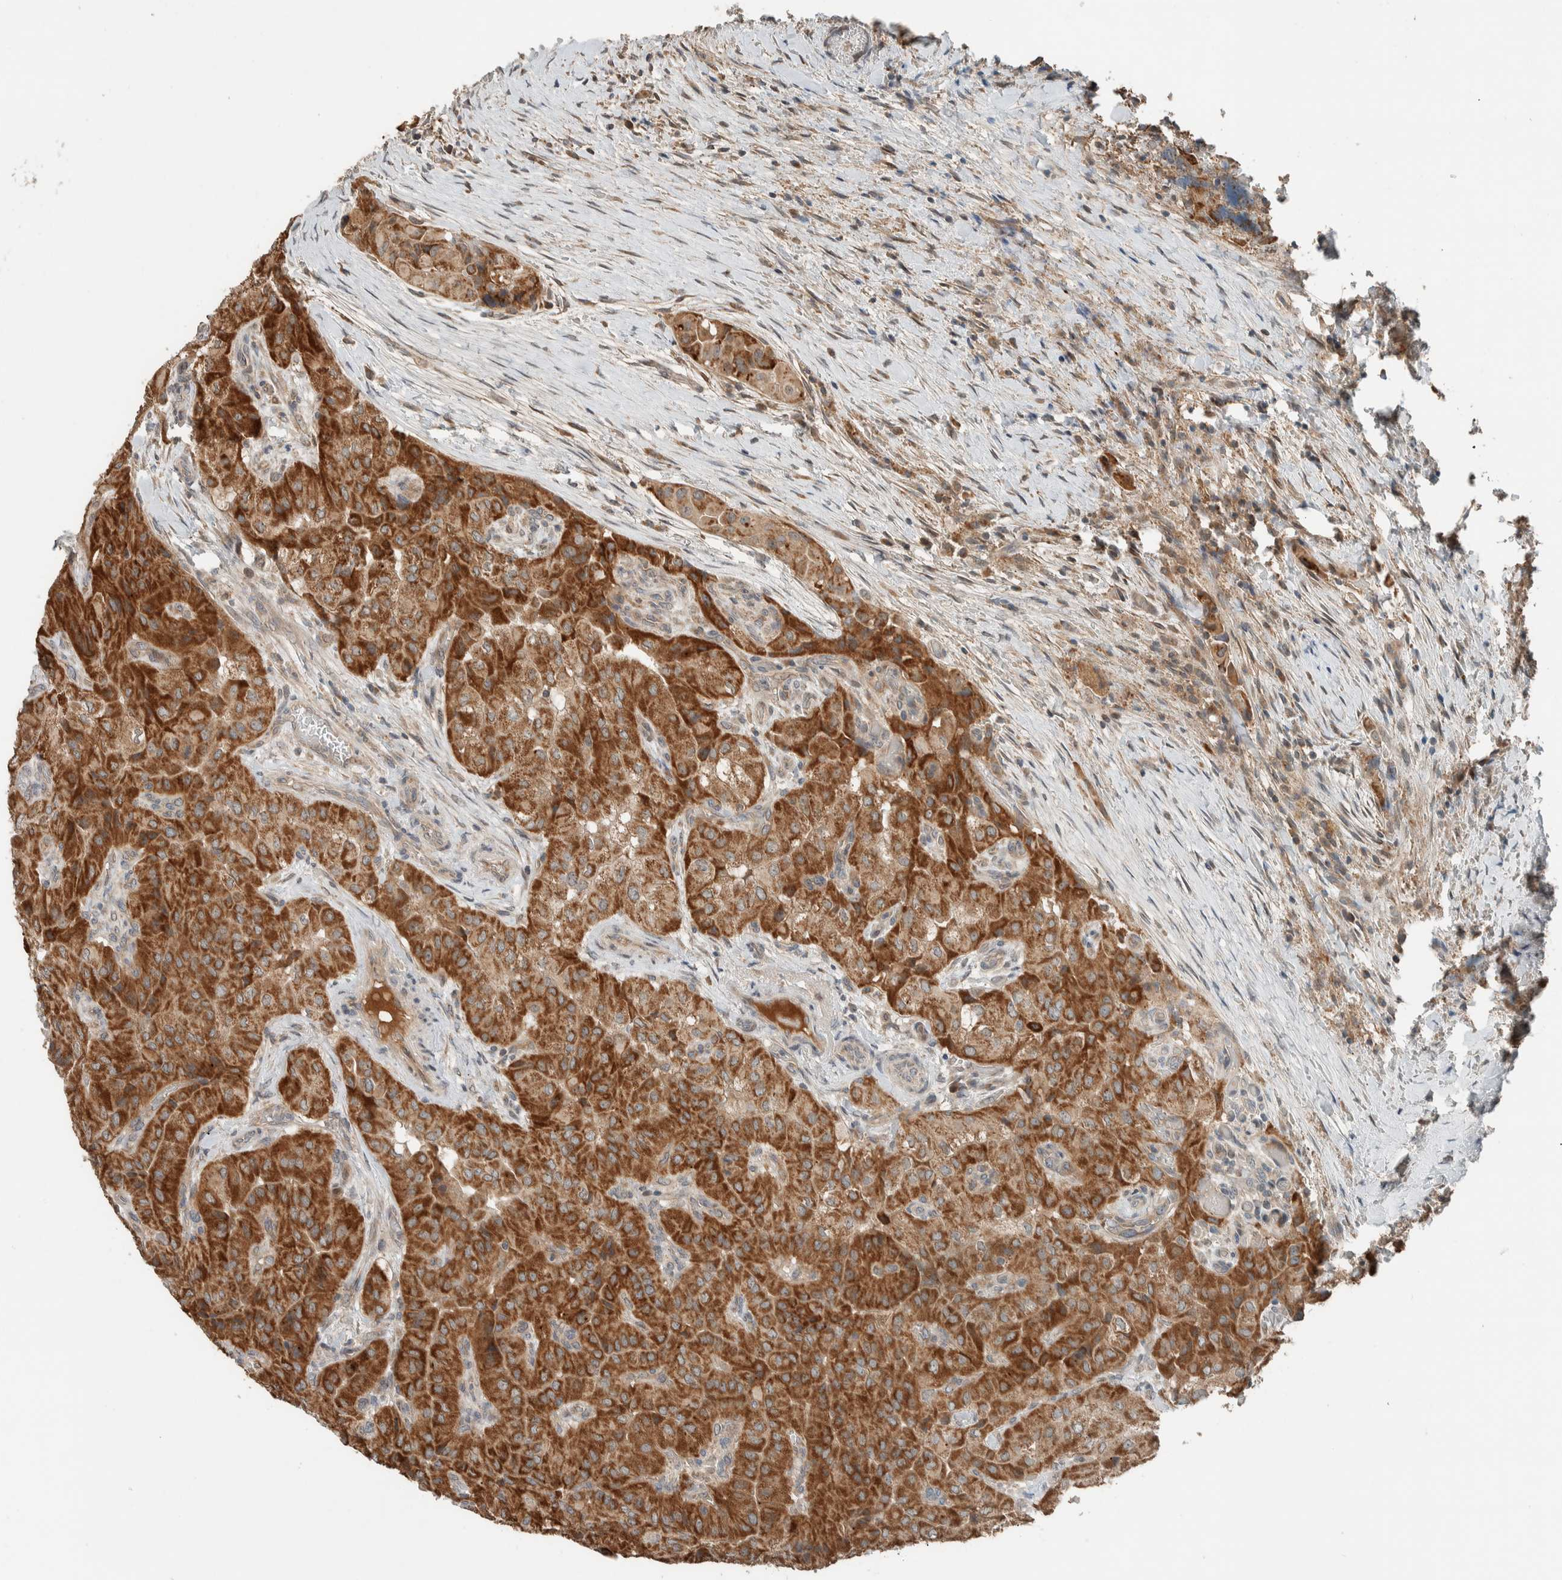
{"staining": {"intensity": "strong", "quantity": ">75%", "location": "cytoplasmic/membranous"}, "tissue": "thyroid cancer", "cell_type": "Tumor cells", "image_type": "cancer", "snomed": [{"axis": "morphology", "description": "Papillary adenocarcinoma, NOS"}, {"axis": "topography", "description": "Thyroid gland"}], "caption": "The immunohistochemical stain highlights strong cytoplasmic/membranous staining in tumor cells of thyroid cancer (papillary adenocarcinoma) tissue. The protein of interest is stained brown, and the nuclei are stained in blue (DAB (3,3'-diaminobenzidine) IHC with brightfield microscopy, high magnification).", "gene": "NBR1", "patient": {"sex": "female", "age": 59}}